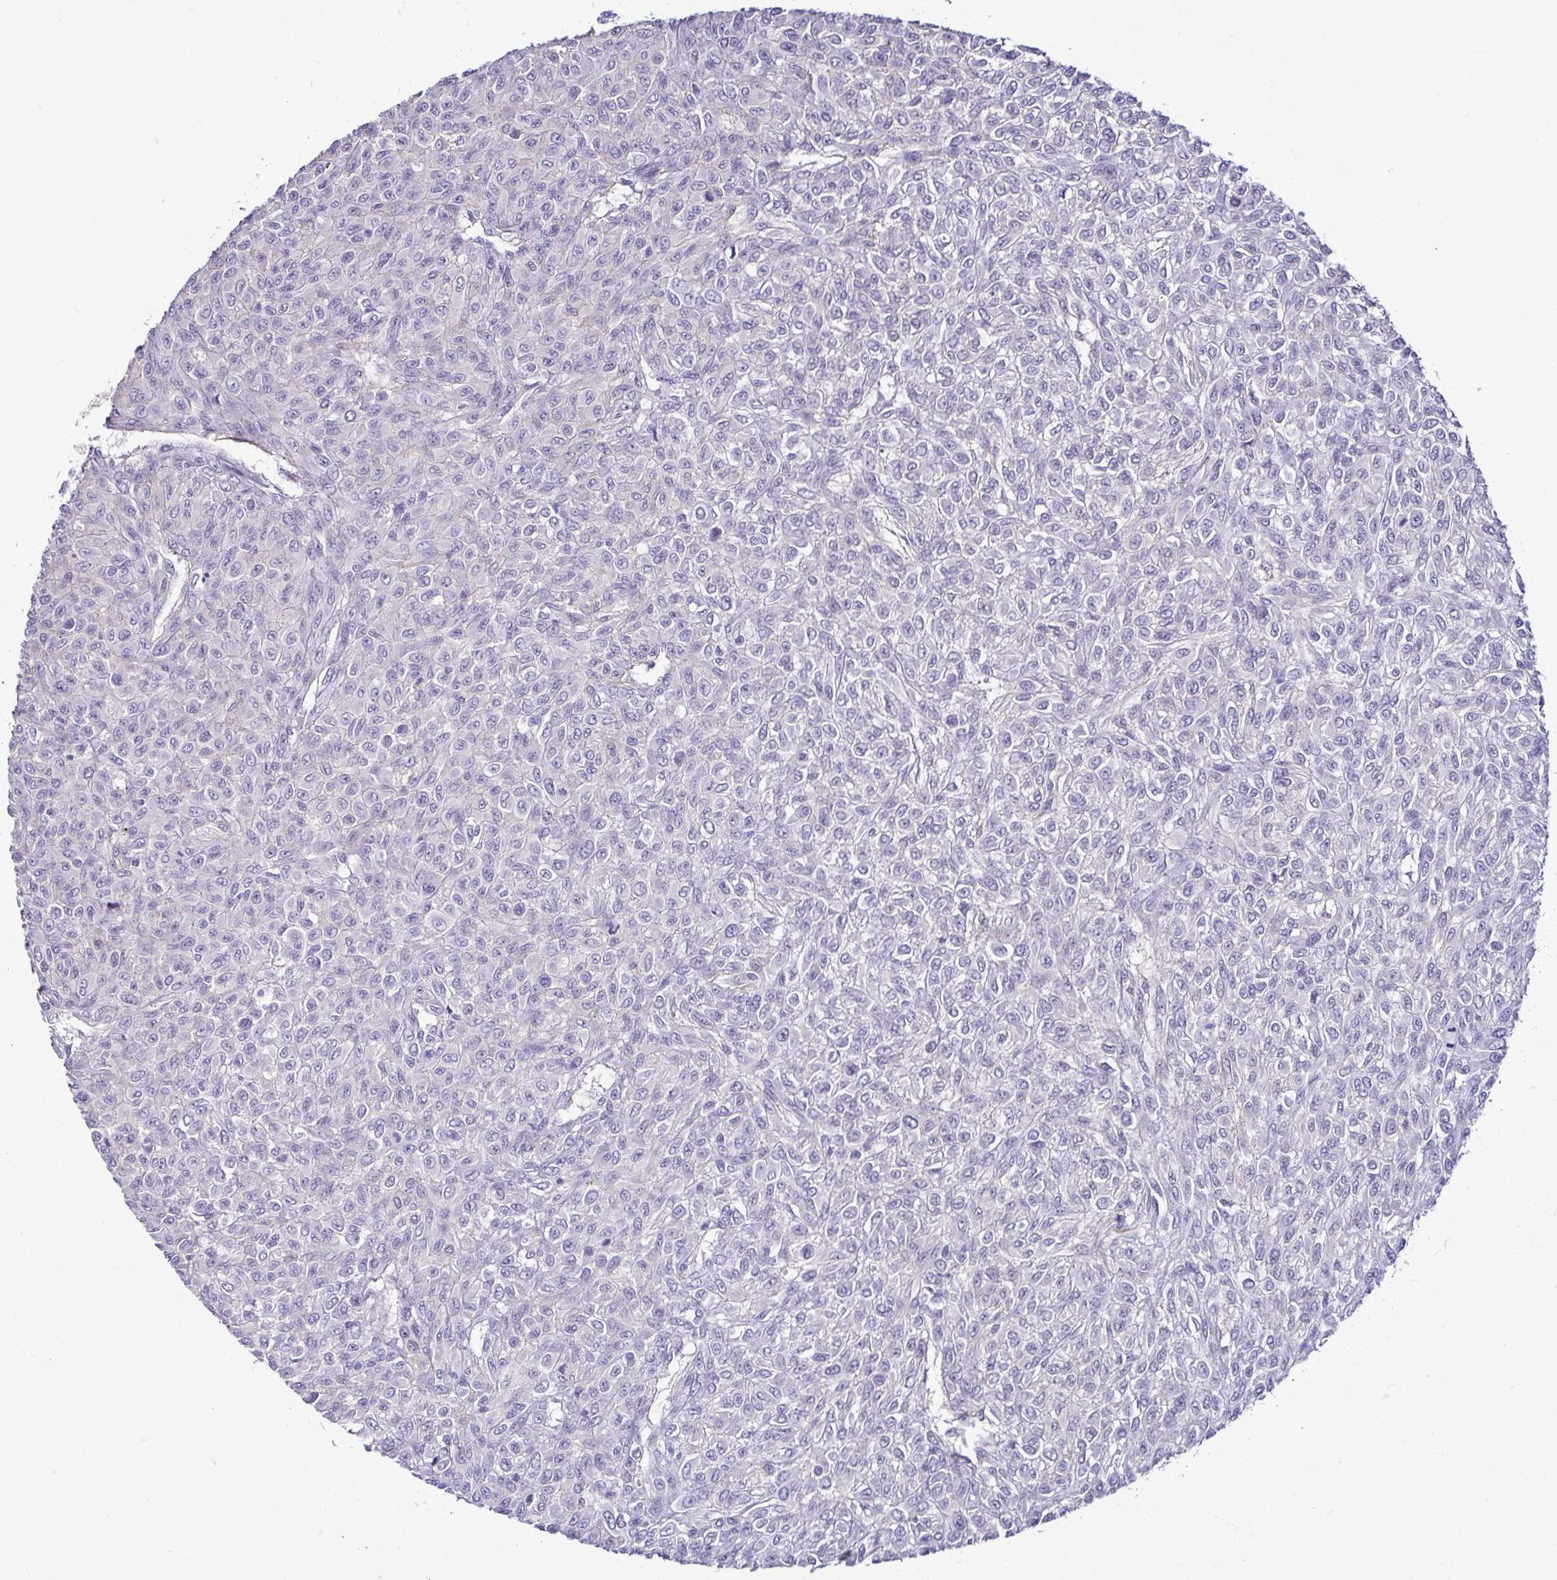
{"staining": {"intensity": "negative", "quantity": "none", "location": "none"}, "tissue": "renal cancer", "cell_type": "Tumor cells", "image_type": "cancer", "snomed": [{"axis": "morphology", "description": "Adenocarcinoma, NOS"}, {"axis": "topography", "description": "Kidney"}], "caption": "Tumor cells show no significant staining in renal cancer. Brightfield microscopy of IHC stained with DAB (3,3'-diaminobenzidine) (brown) and hematoxylin (blue), captured at high magnification.", "gene": "CASP14", "patient": {"sex": "male", "age": 58}}